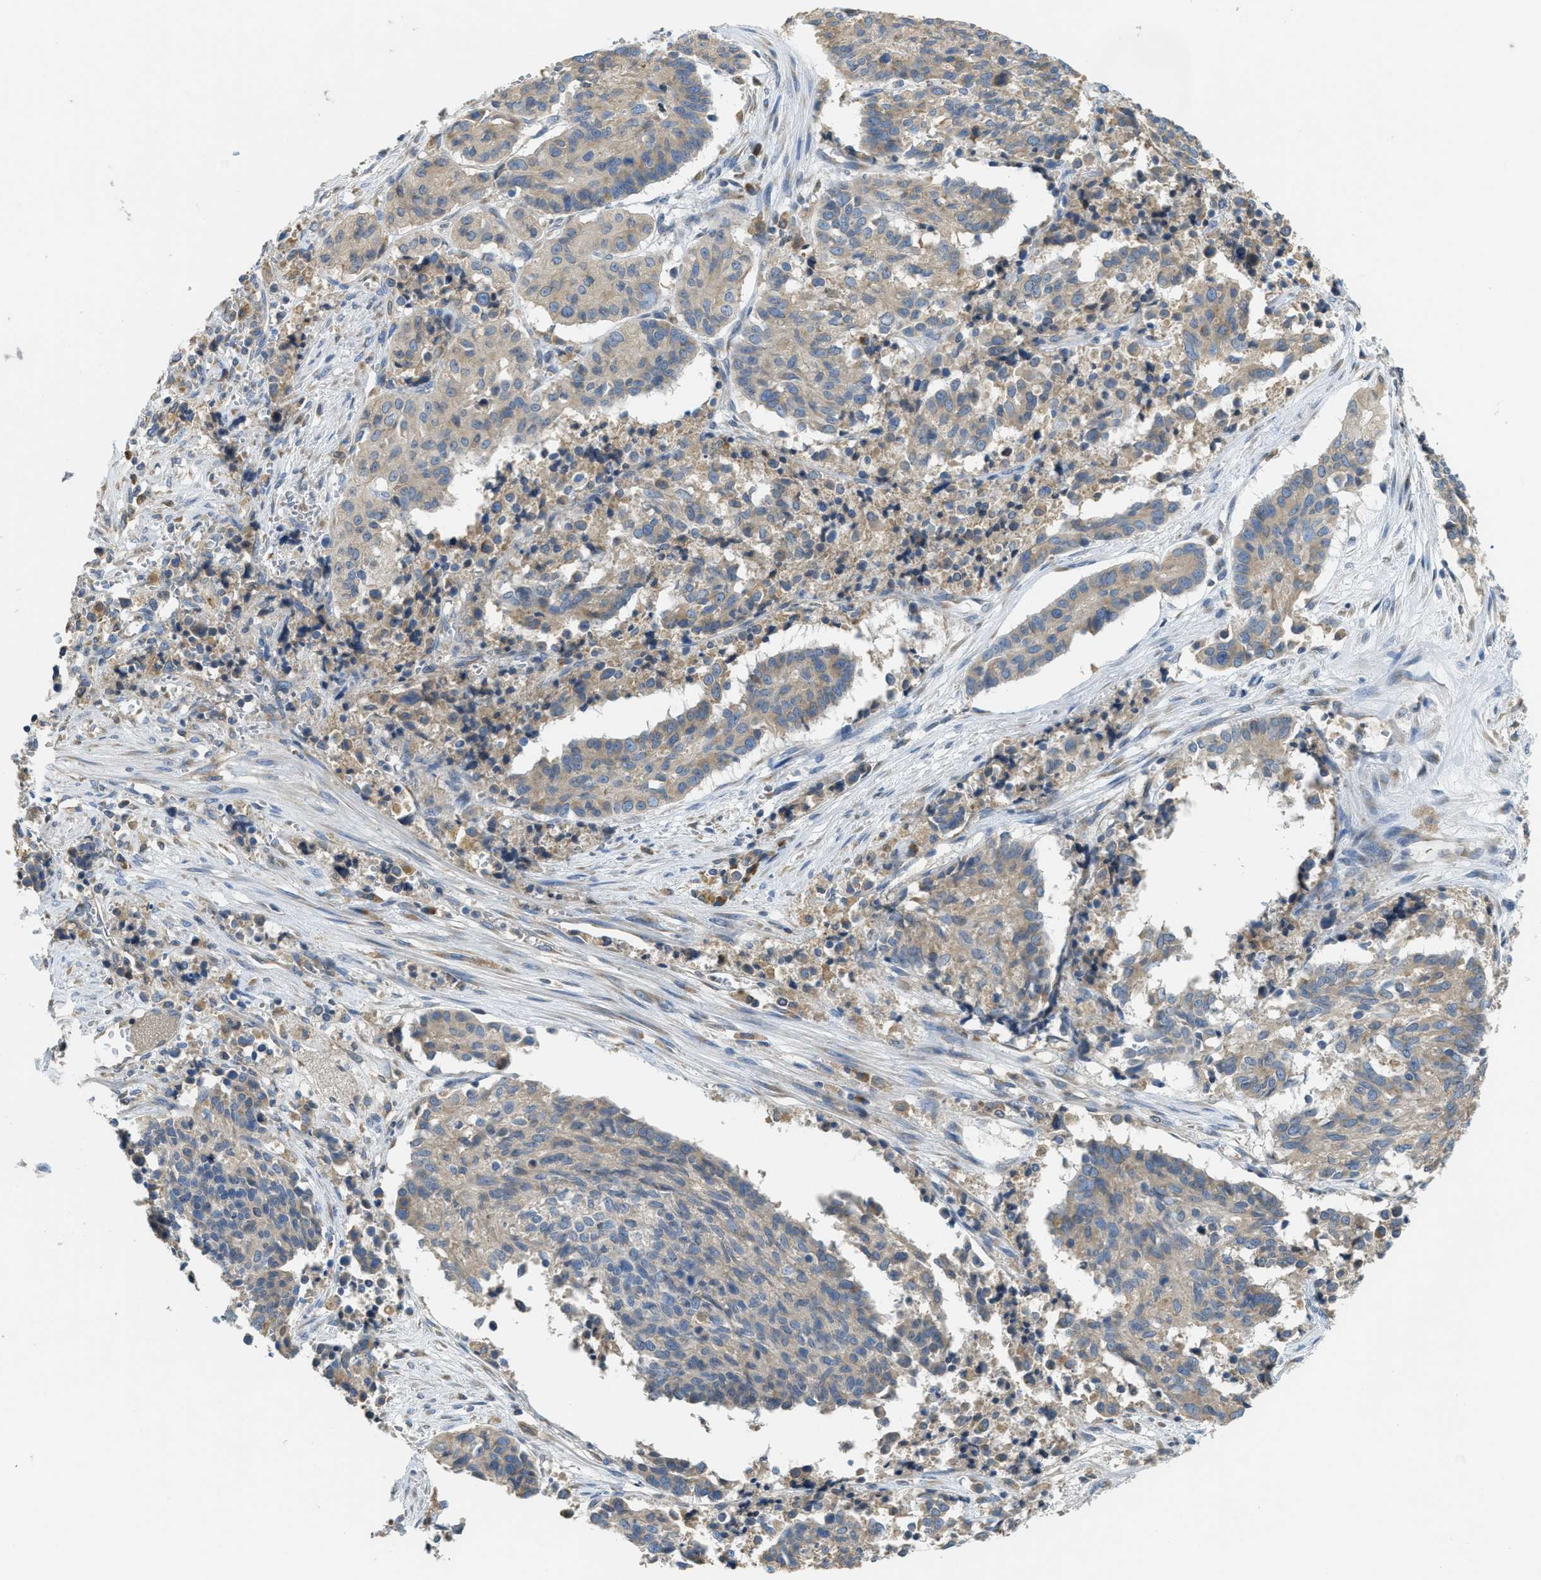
{"staining": {"intensity": "weak", "quantity": "25%-75%", "location": "cytoplasmic/membranous"}, "tissue": "cervical cancer", "cell_type": "Tumor cells", "image_type": "cancer", "snomed": [{"axis": "morphology", "description": "Squamous cell carcinoma, NOS"}, {"axis": "topography", "description": "Cervix"}], "caption": "Brown immunohistochemical staining in human cervical cancer reveals weak cytoplasmic/membranous staining in about 25%-75% of tumor cells.", "gene": "MPDU1", "patient": {"sex": "female", "age": 35}}